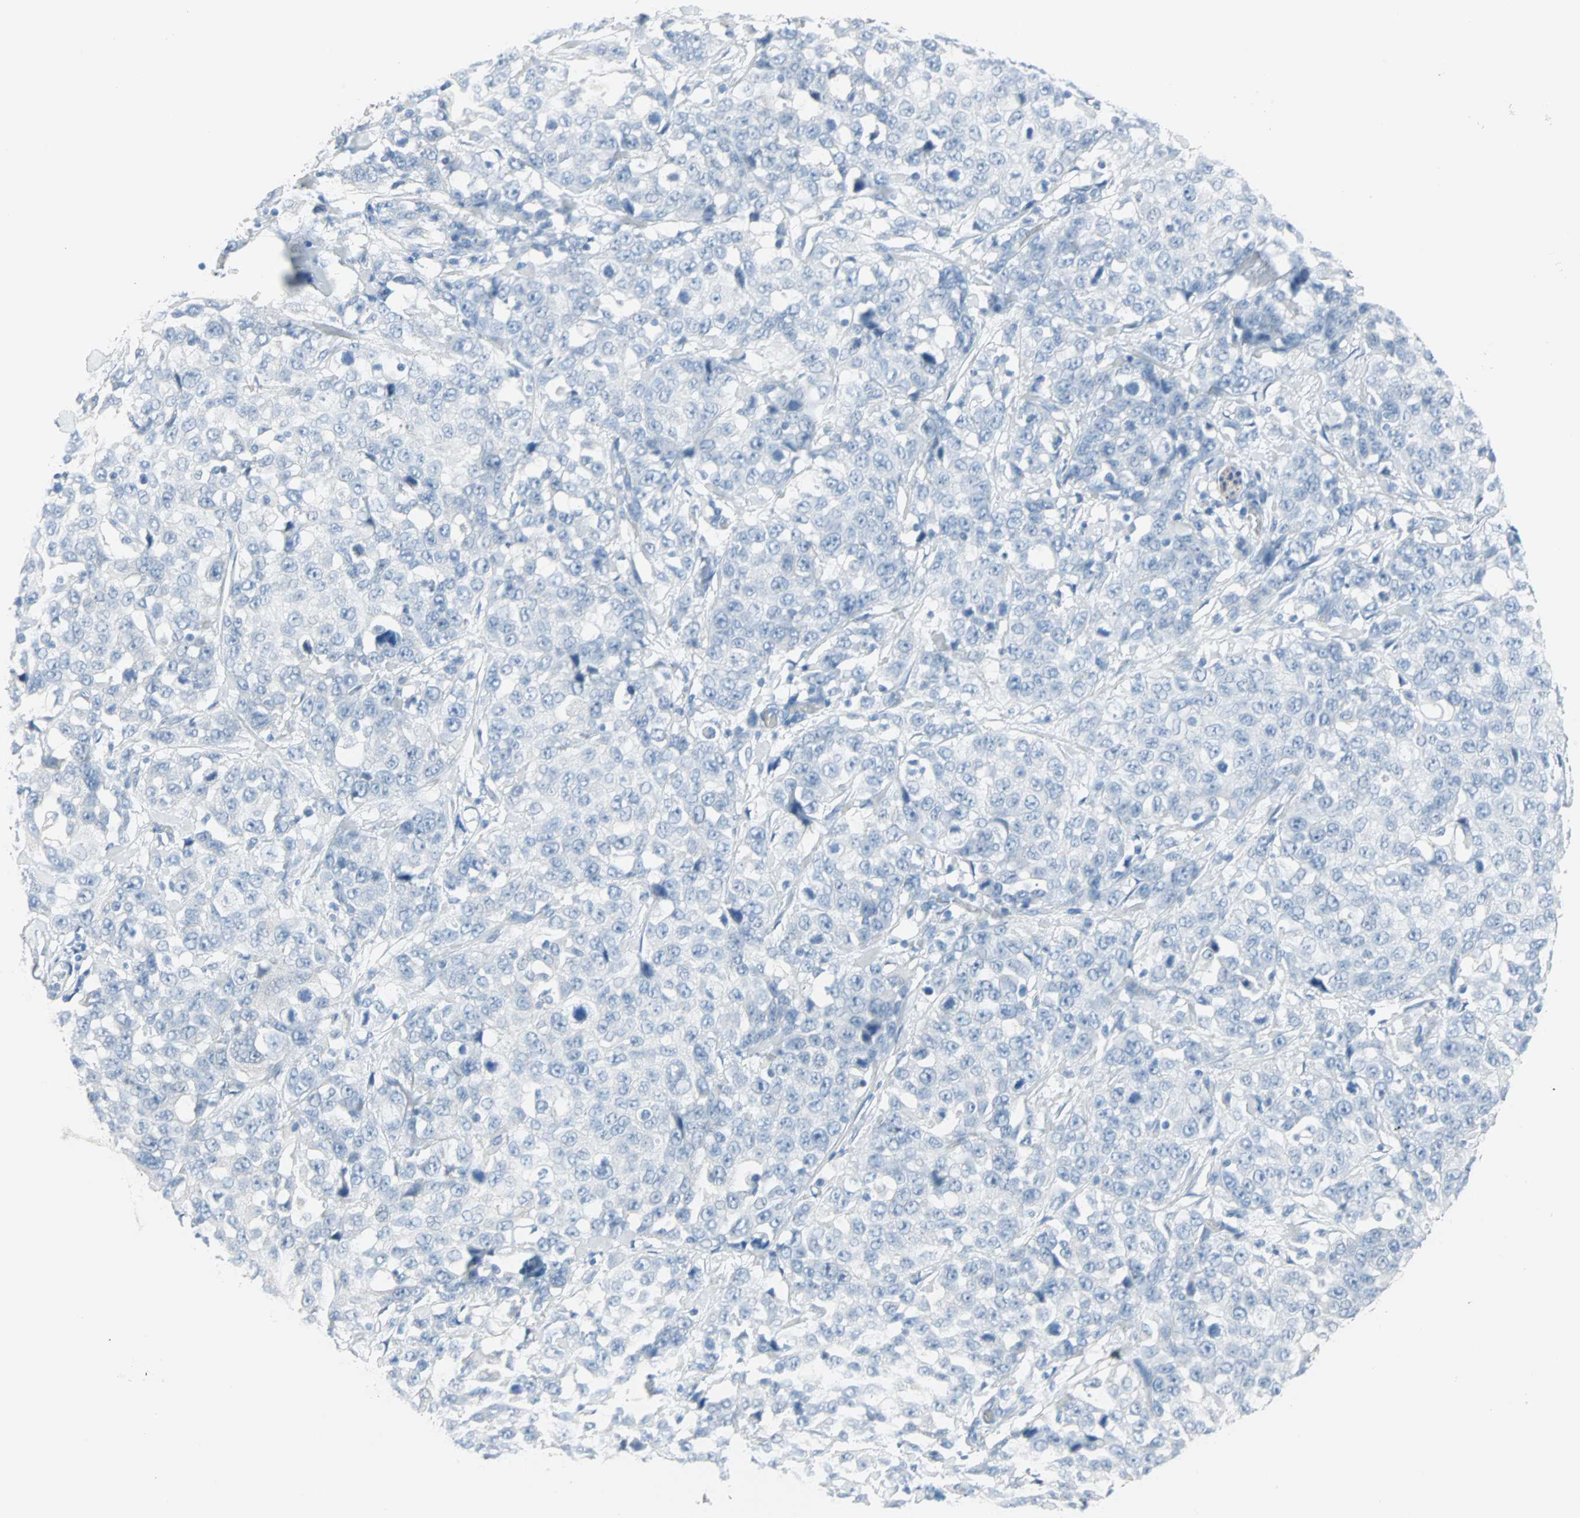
{"staining": {"intensity": "negative", "quantity": "none", "location": "none"}, "tissue": "stomach cancer", "cell_type": "Tumor cells", "image_type": "cancer", "snomed": [{"axis": "morphology", "description": "Normal tissue, NOS"}, {"axis": "morphology", "description": "Adenocarcinoma, NOS"}, {"axis": "topography", "description": "Stomach"}], "caption": "Tumor cells show no significant staining in stomach adenocarcinoma.", "gene": "STX1A", "patient": {"sex": "male", "age": 48}}